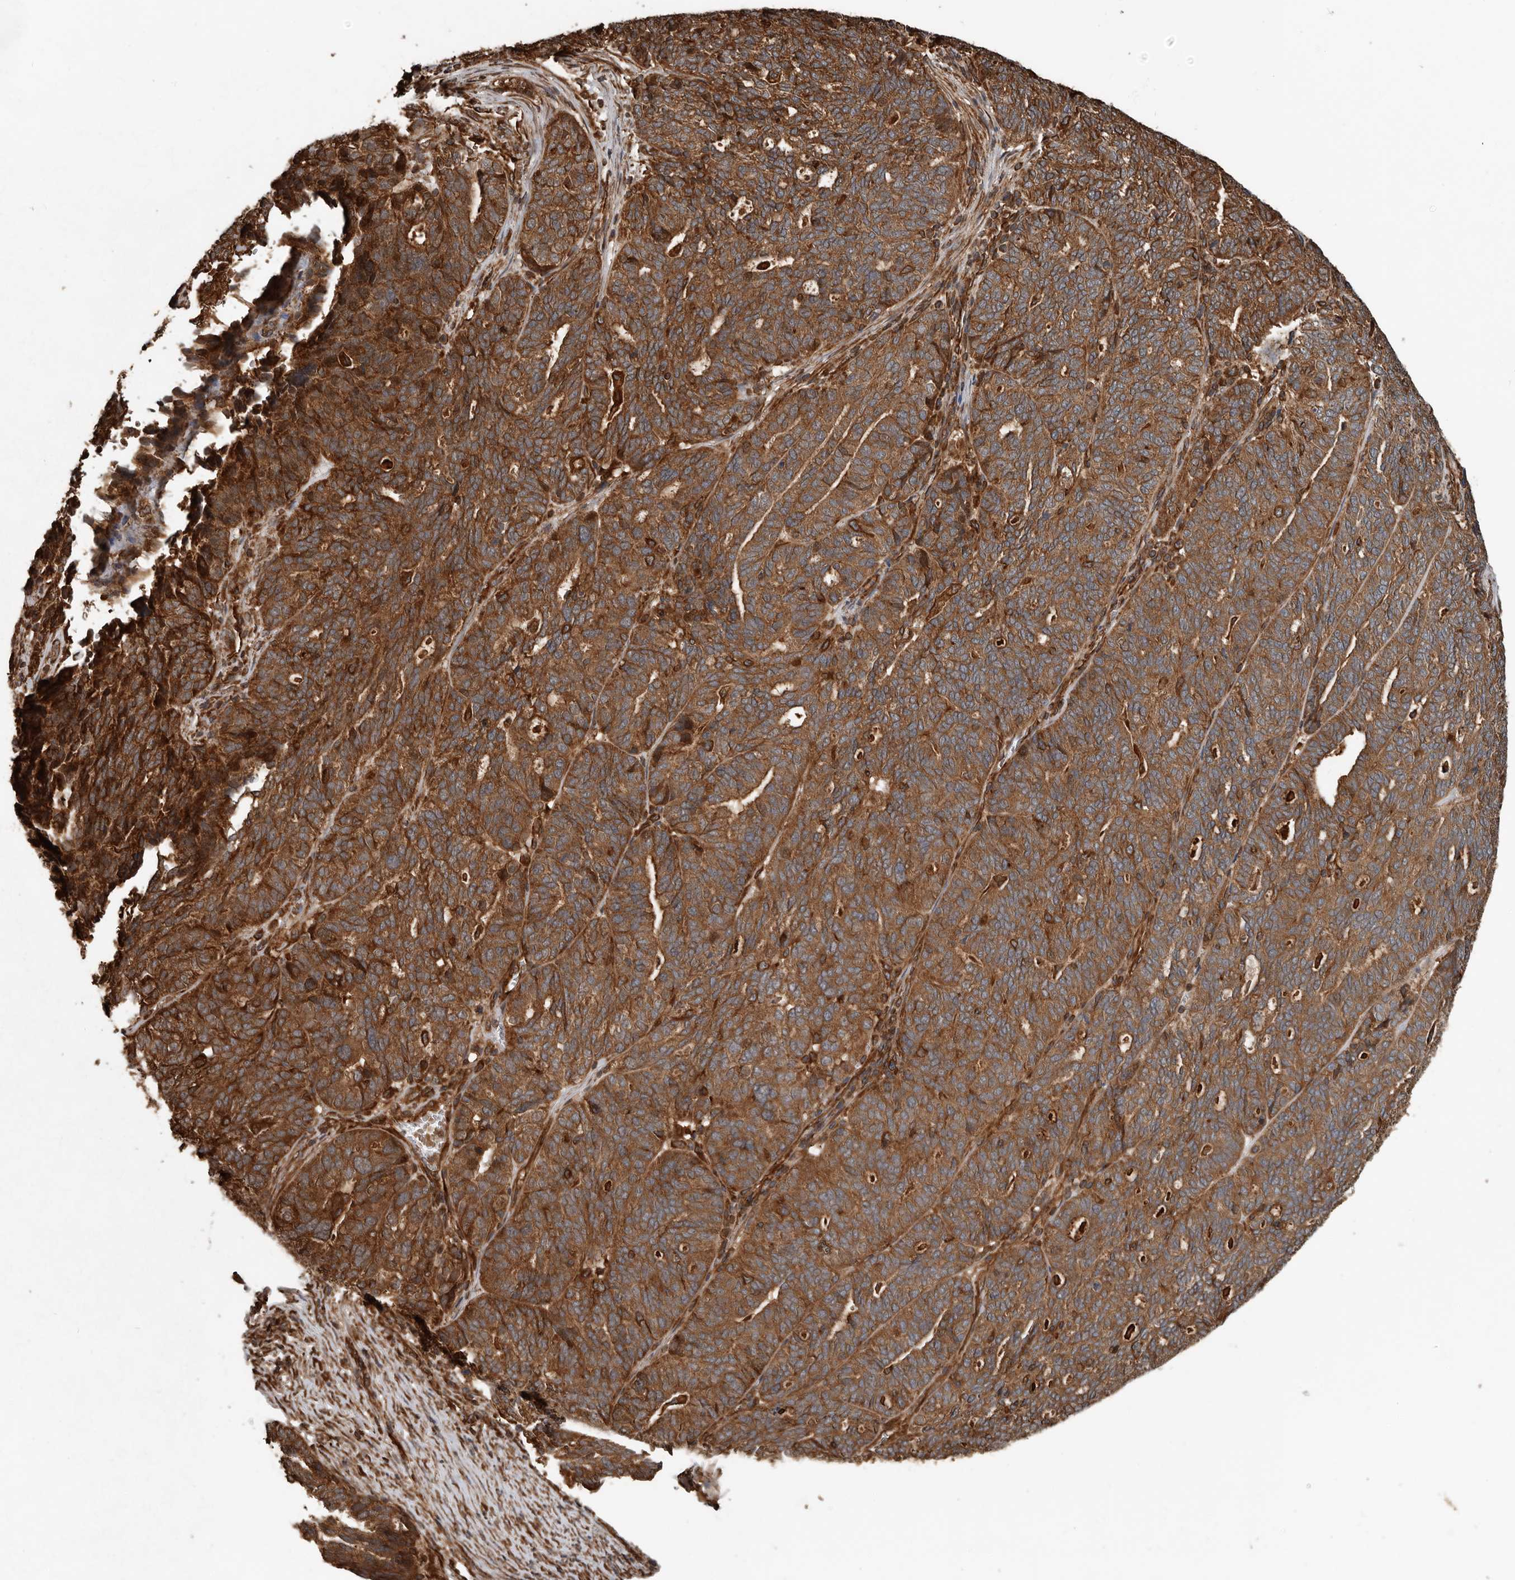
{"staining": {"intensity": "moderate", "quantity": ">75%", "location": "cytoplasmic/membranous"}, "tissue": "ovarian cancer", "cell_type": "Tumor cells", "image_type": "cancer", "snomed": [{"axis": "morphology", "description": "Cystadenocarcinoma, serous, NOS"}, {"axis": "topography", "description": "Ovary"}], "caption": "Moderate cytoplasmic/membranous positivity for a protein is present in approximately >75% of tumor cells of serous cystadenocarcinoma (ovarian) using IHC.", "gene": "YOD1", "patient": {"sex": "female", "age": 59}}